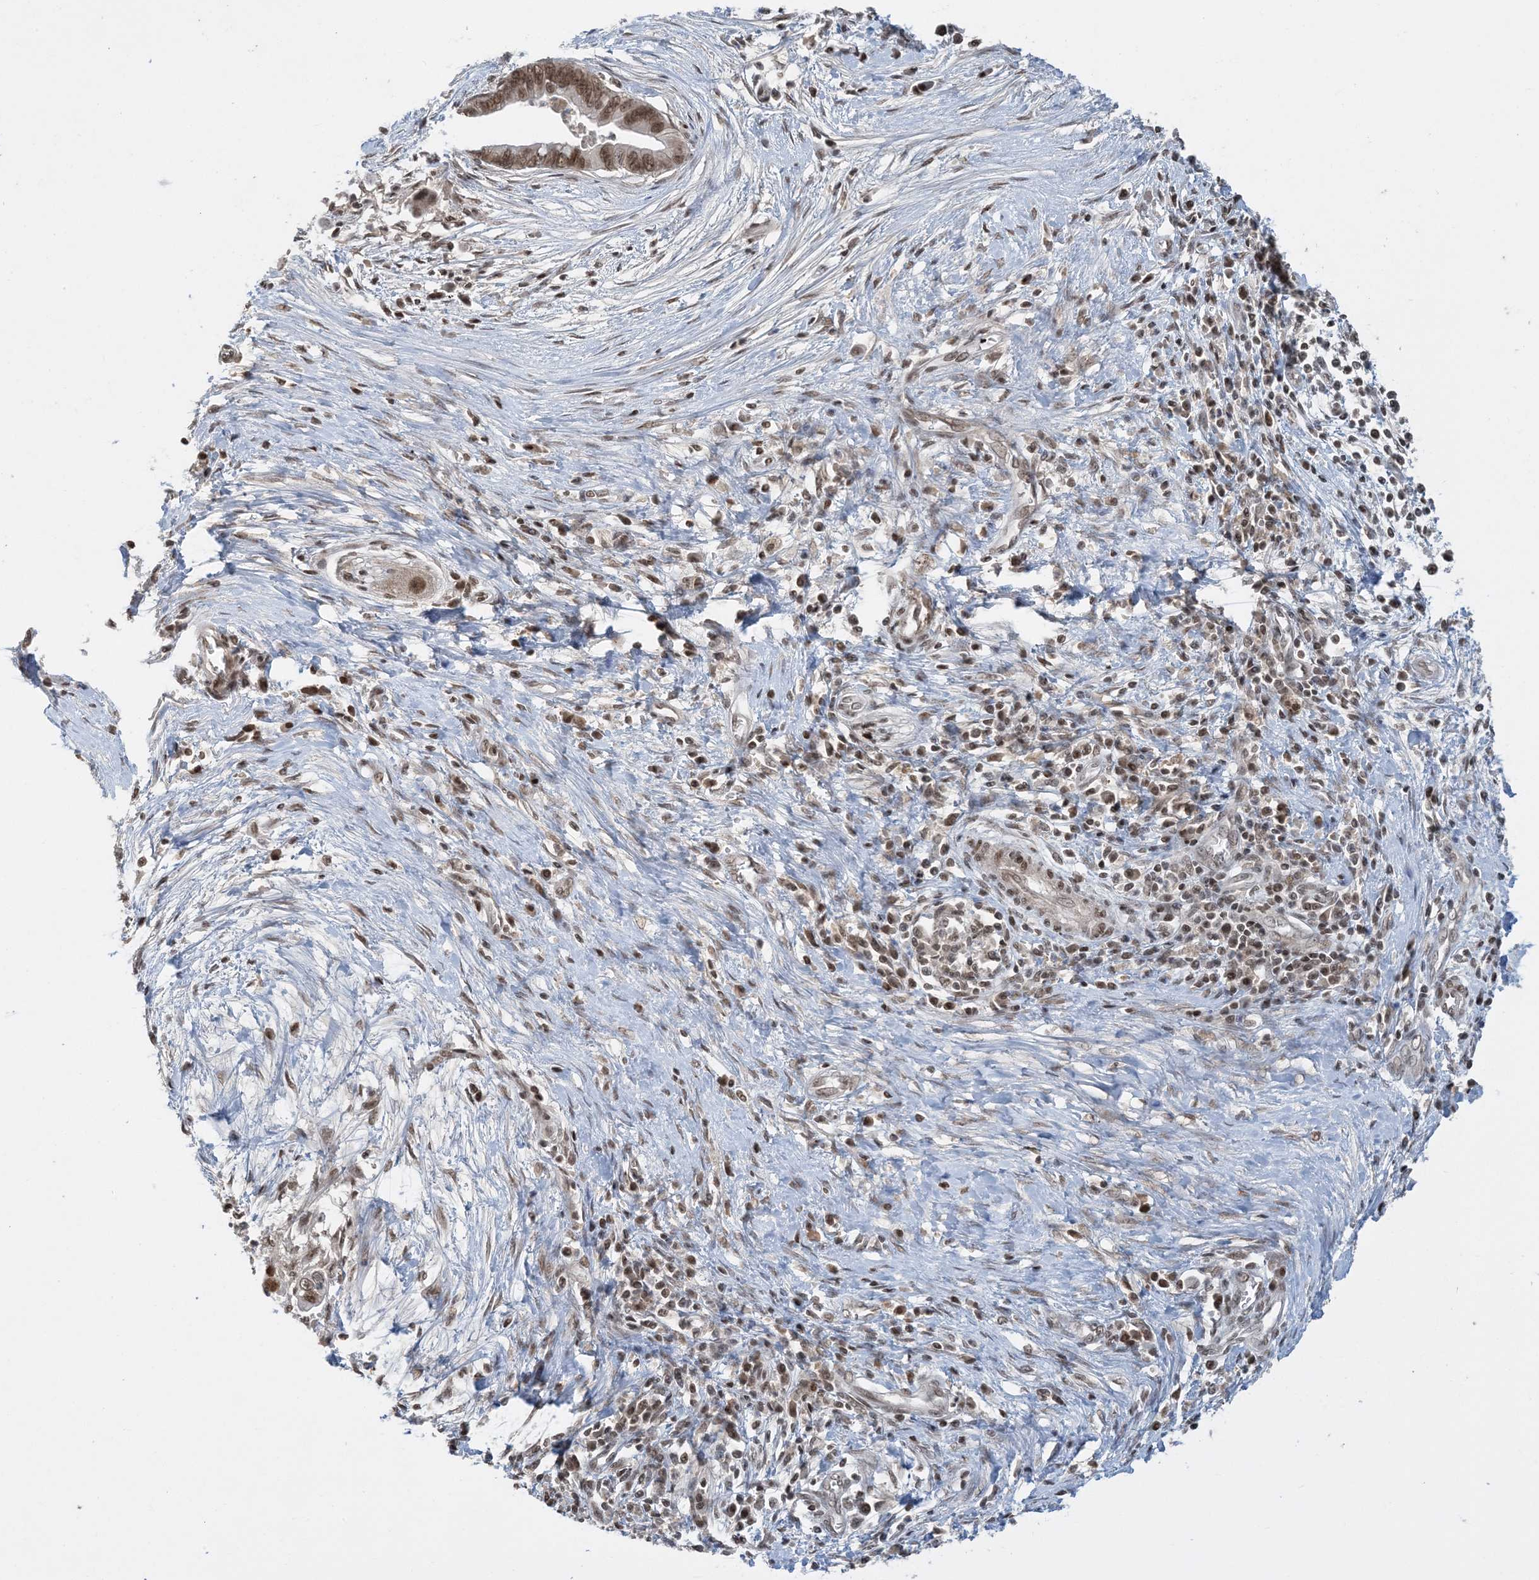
{"staining": {"intensity": "moderate", "quantity": ">75%", "location": "nuclear"}, "tissue": "pancreatic cancer", "cell_type": "Tumor cells", "image_type": "cancer", "snomed": [{"axis": "morphology", "description": "Adenocarcinoma, NOS"}, {"axis": "topography", "description": "Pancreas"}], "caption": "An immunohistochemistry (IHC) histopathology image of tumor tissue is shown. Protein staining in brown highlights moderate nuclear positivity in pancreatic cancer within tumor cells. The protein is stained brown, and the nuclei are stained in blue (DAB (3,3'-diaminobenzidine) IHC with brightfield microscopy, high magnification).", "gene": "ACYP2", "patient": {"sex": "male", "age": 75}}